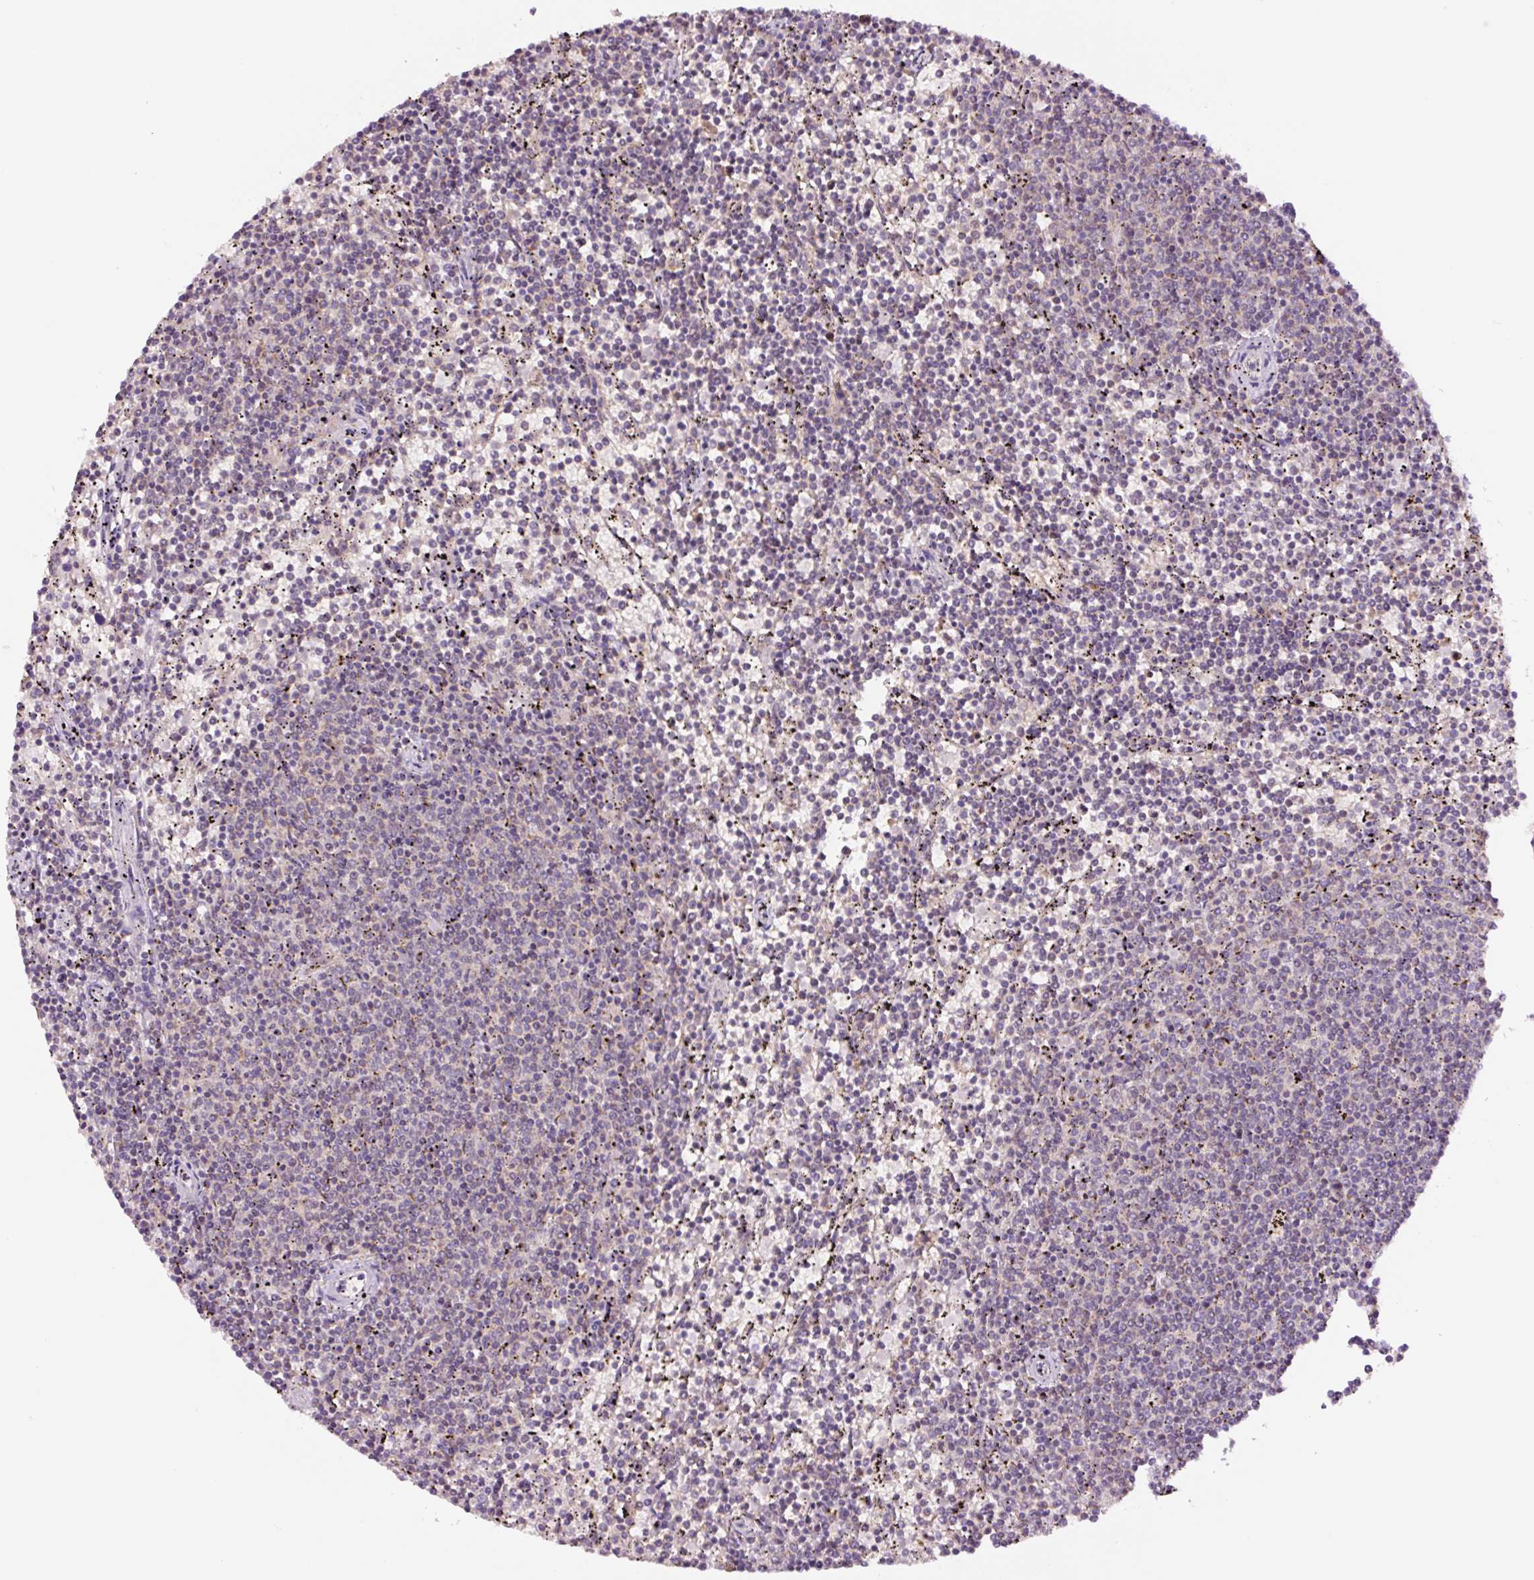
{"staining": {"intensity": "negative", "quantity": "none", "location": "none"}, "tissue": "lymphoma", "cell_type": "Tumor cells", "image_type": "cancer", "snomed": [{"axis": "morphology", "description": "Malignant lymphoma, non-Hodgkin's type, Low grade"}, {"axis": "topography", "description": "Spleen"}], "caption": "Immunohistochemistry micrograph of lymphoma stained for a protein (brown), which exhibits no positivity in tumor cells. (Immunohistochemistry (ihc), brightfield microscopy, high magnification).", "gene": "PCK2", "patient": {"sex": "female", "age": 50}}